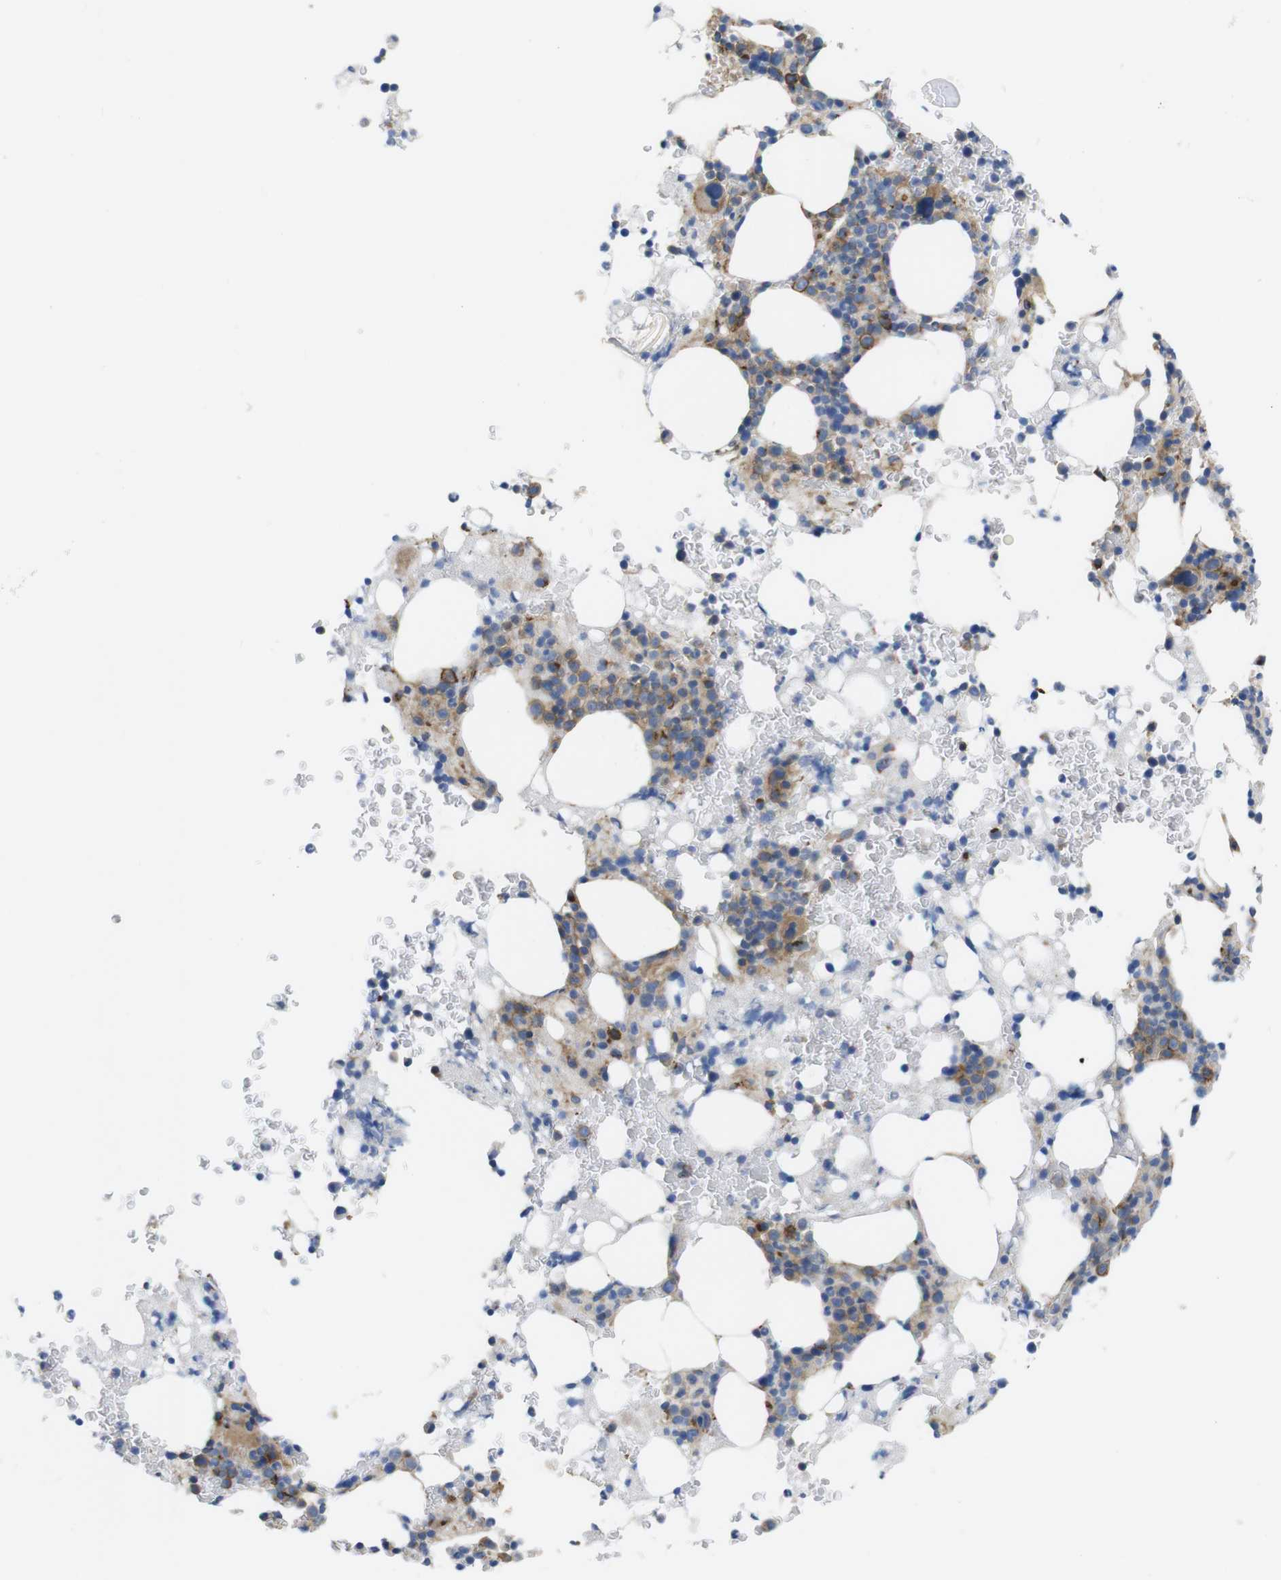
{"staining": {"intensity": "moderate", "quantity": "25%-75%", "location": "cytoplasmic/membranous"}, "tissue": "bone marrow", "cell_type": "Hematopoietic cells", "image_type": "normal", "snomed": [{"axis": "morphology", "description": "Normal tissue, NOS"}, {"axis": "morphology", "description": "Inflammation, NOS"}, {"axis": "topography", "description": "Bone marrow"}], "caption": "Unremarkable bone marrow was stained to show a protein in brown. There is medium levels of moderate cytoplasmic/membranous positivity in about 25%-75% of hematopoietic cells.", "gene": "CCR6", "patient": {"sex": "female", "age": 84}}